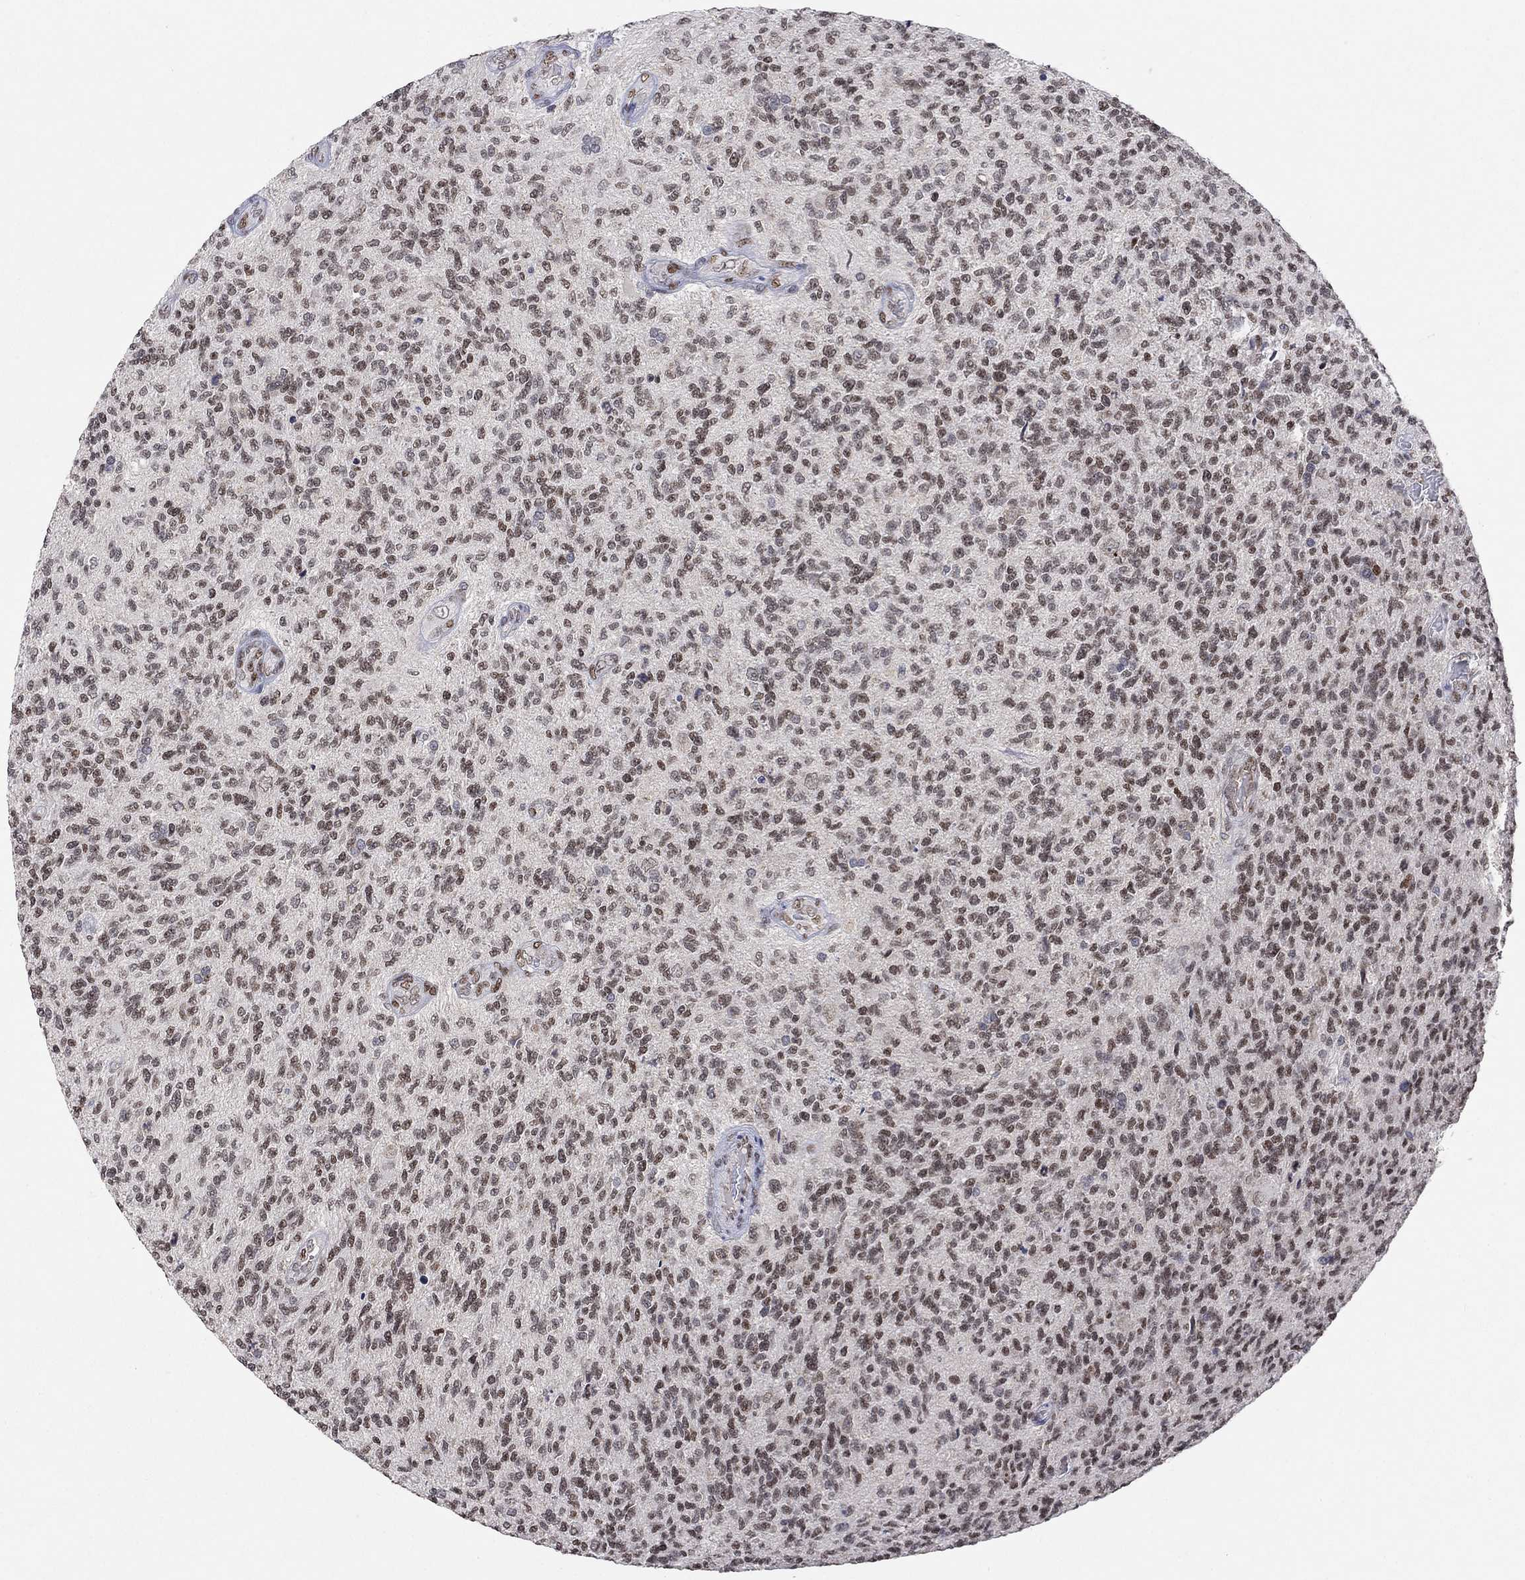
{"staining": {"intensity": "moderate", "quantity": ">75%", "location": "nuclear"}, "tissue": "glioma", "cell_type": "Tumor cells", "image_type": "cancer", "snomed": [{"axis": "morphology", "description": "Glioma, malignant, High grade"}, {"axis": "topography", "description": "Brain"}], "caption": "IHC (DAB (3,3'-diaminobenzidine)) staining of human glioma shows moderate nuclear protein expression in approximately >75% of tumor cells. The staining was performed using DAB, with brown indicating positive protein expression. Nuclei are stained blue with hematoxylin.", "gene": "KLF12", "patient": {"sex": "male", "age": 56}}